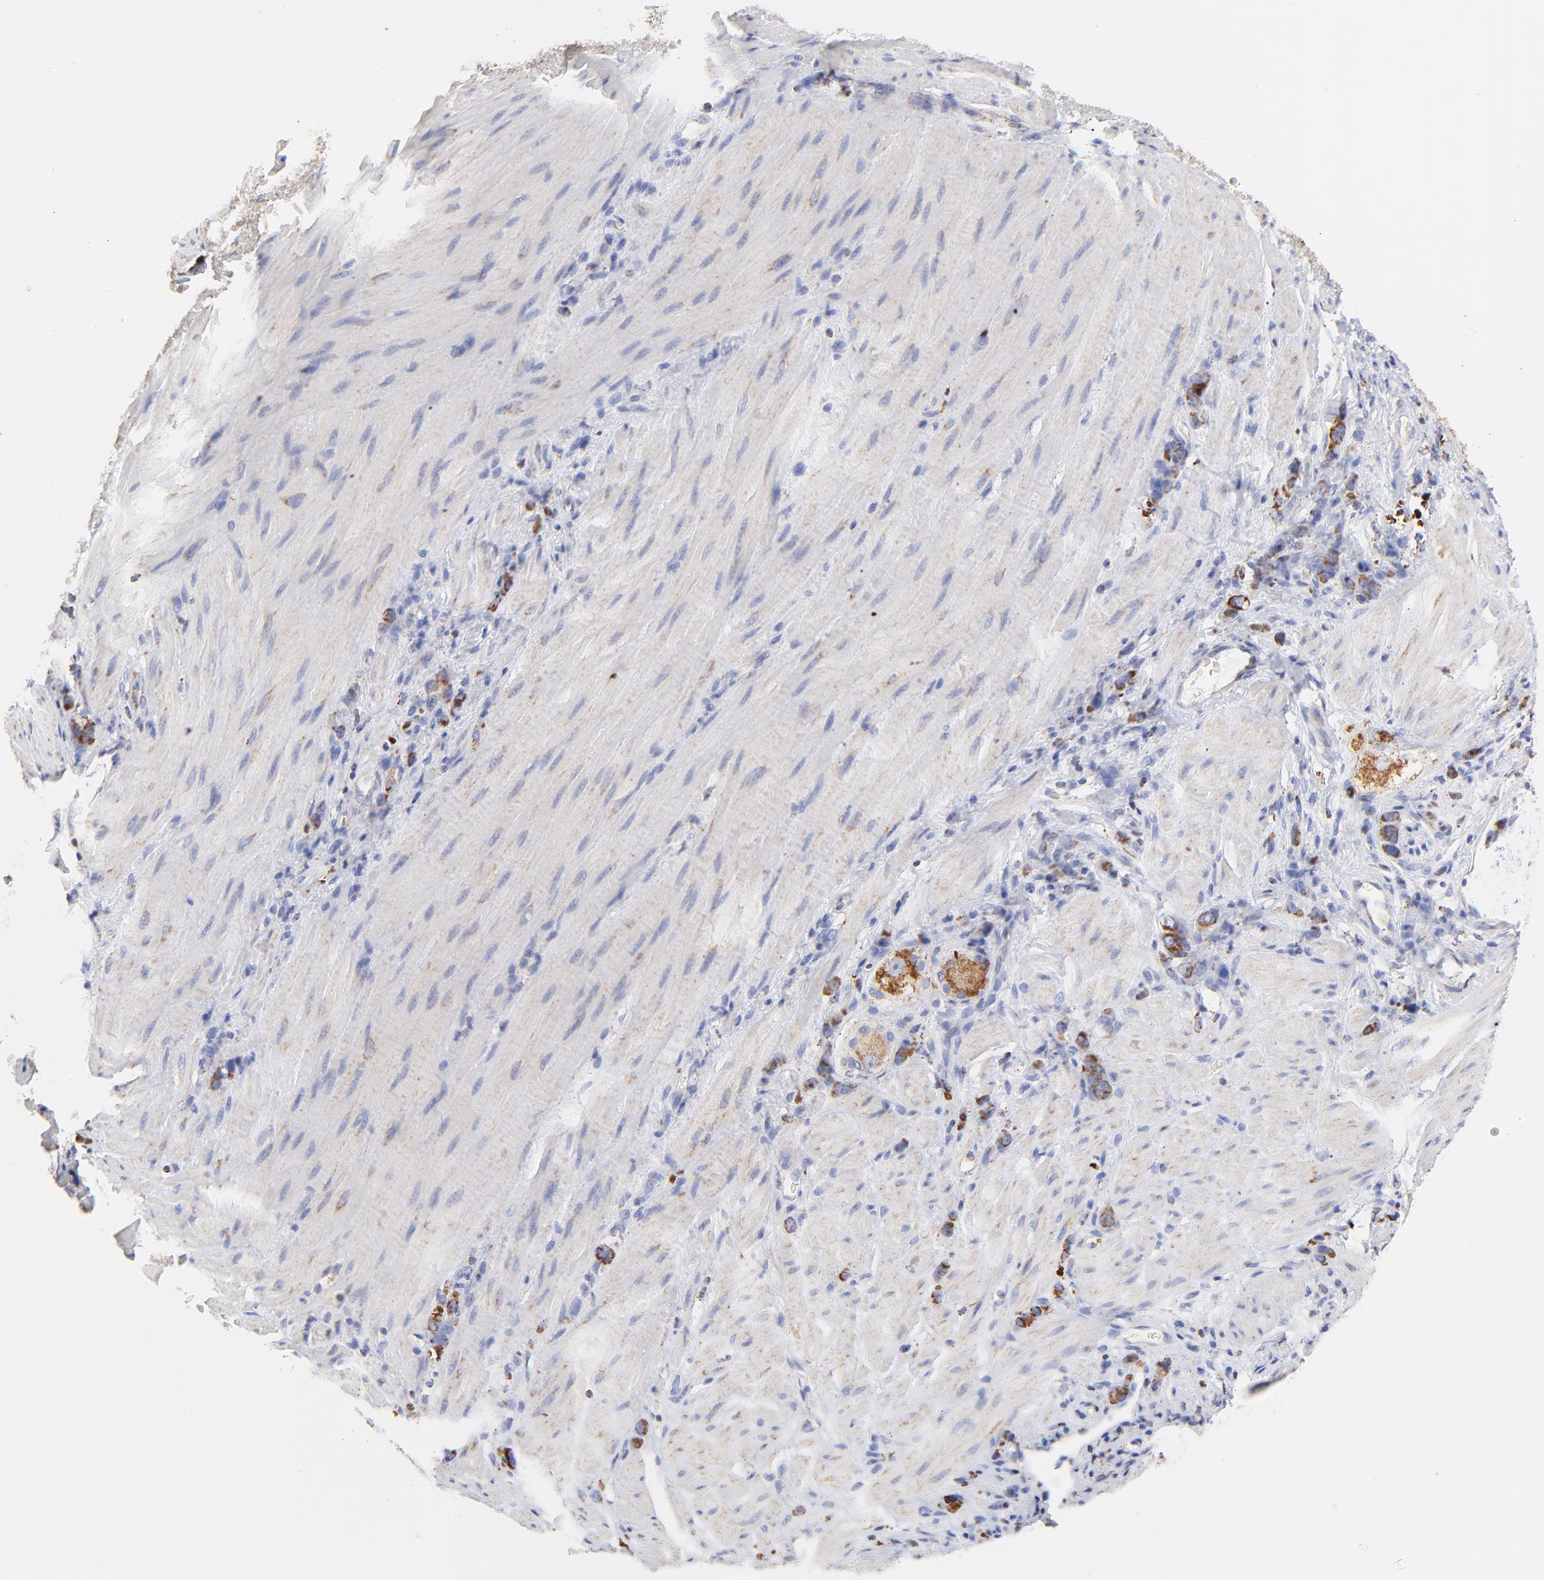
{"staining": {"intensity": "strong", "quantity": ">75%", "location": "cytoplasmic/membranous"}, "tissue": "stomach cancer", "cell_type": "Tumor cells", "image_type": "cancer", "snomed": [{"axis": "morphology", "description": "Normal tissue, NOS"}, {"axis": "morphology", "description": "Adenocarcinoma, NOS"}, {"axis": "topography", "description": "Stomach"}], "caption": "Stomach adenocarcinoma stained with a brown dye shows strong cytoplasmic/membranous positive expression in about >75% of tumor cells.", "gene": "COX4I1", "patient": {"sex": "male", "age": 82}}